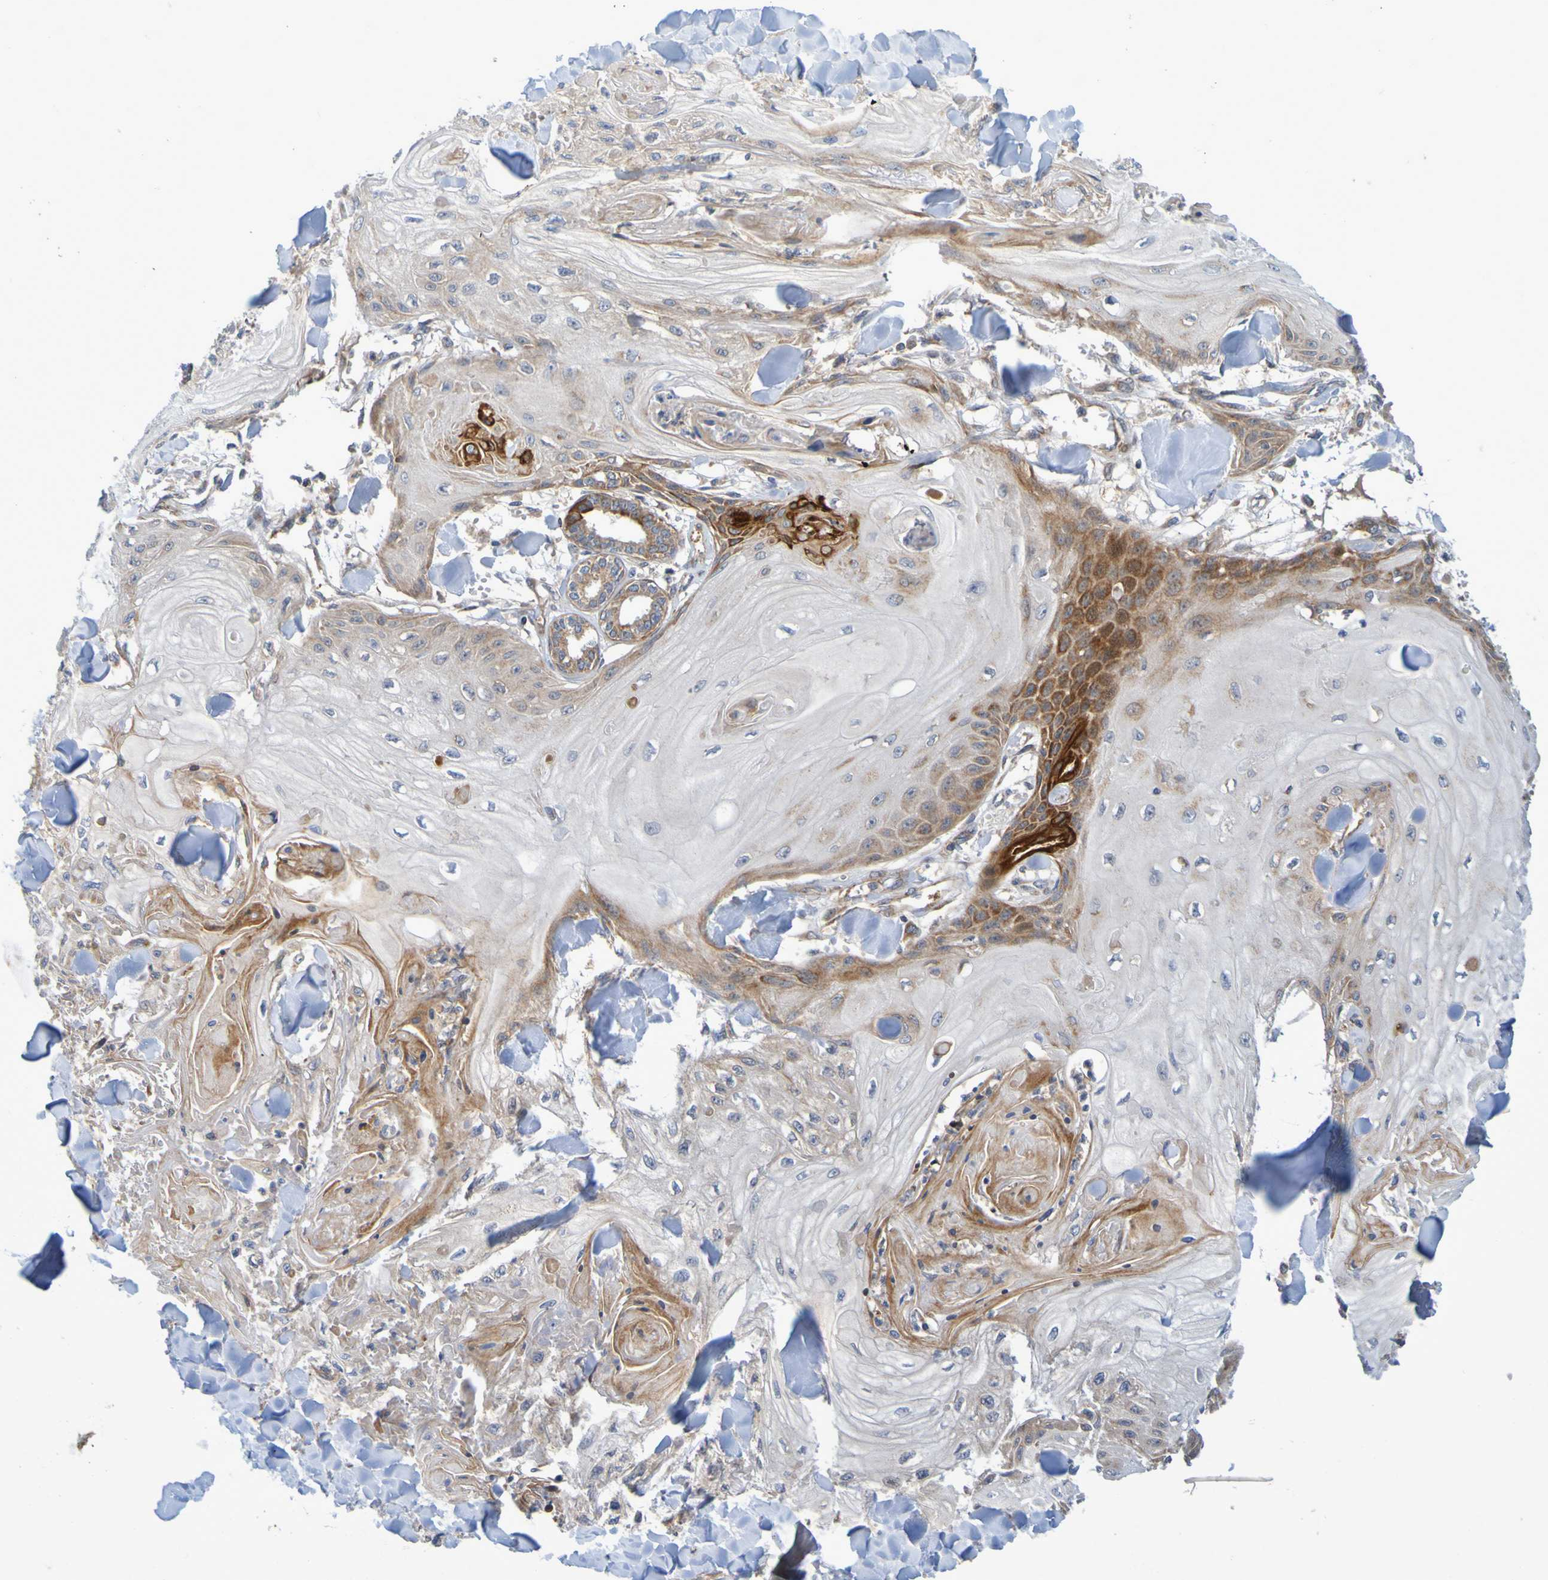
{"staining": {"intensity": "moderate", "quantity": "25%-75%", "location": "cytoplasmic/membranous"}, "tissue": "skin cancer", "cell_type": "Tumor cells", "image_type": "cancer", "snomed": [{"axis": "morphology", "description": "Squamous cell carcinoma, NOS"}, {"axis": "topography", "description": "Skin"}], "caption": "Immunohistochemical staining of skin cancer exhibits medium levels of moderate cytoplasmic/membranous protein staining in about 25%-75% of tumor cells.", "gene": "CCDC51", "patient": {"sex": "male", "age": 74}}